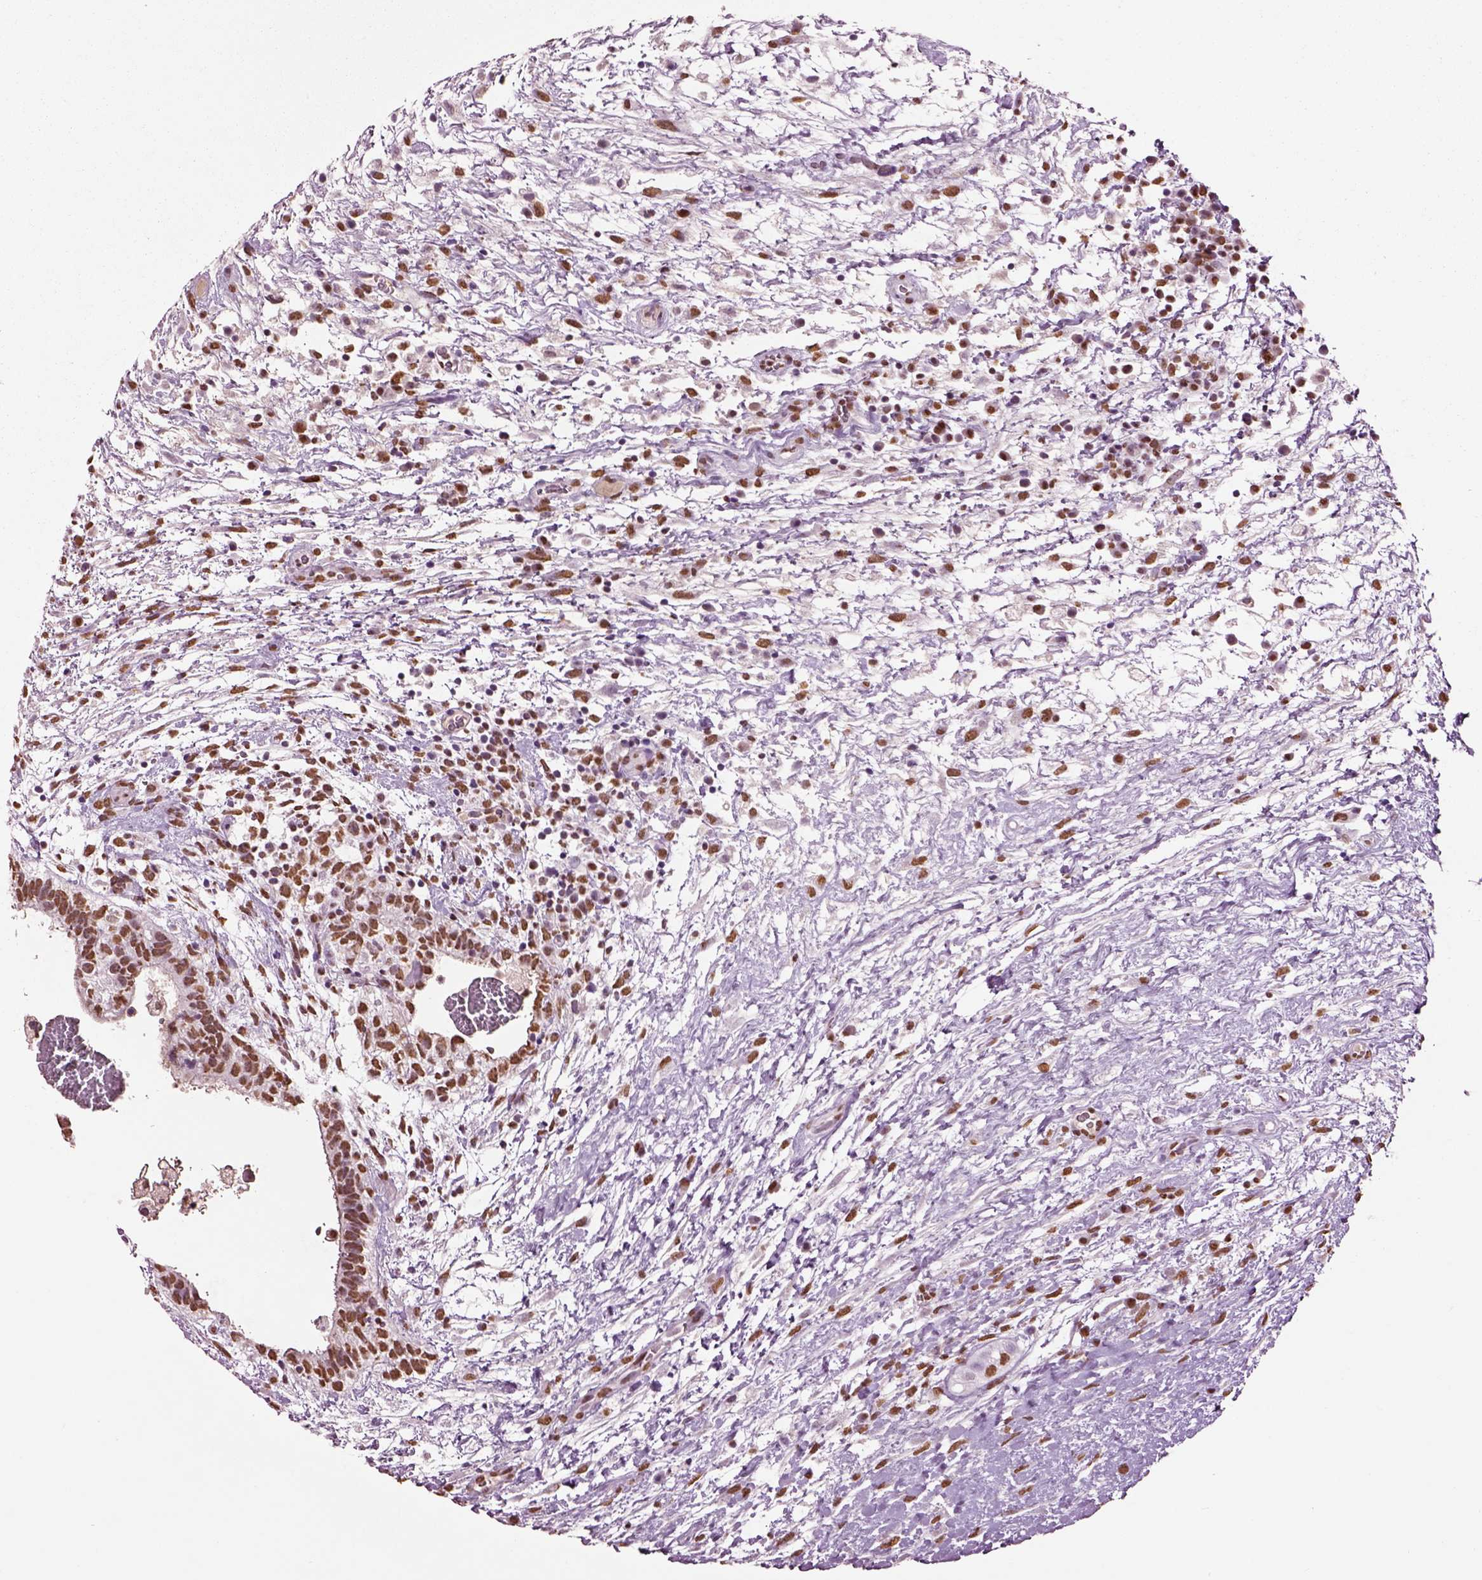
{"staining": {"intensity": "moderate", "quantity": ">75%", "location": "nuclear"}, "tissue": "testis cancer", "cell_type": "Tumor cells", "image_type": "cancer", "snomed": [{"axis": "morphology", "description": "Normal tissue, NOS"}, {"axis": "morphology", "description": "Carcinoma, Embryonal, NOS"}, {"axis": "topography", "description": "Testis"}], "caption": "Immunohistochemistry image of embryonal carcinoma (testis) stained for a protein (brown), which demonstrates medium levels of moderate nuclear positivity in approximately >75% of tumor cells.", "gene": "DDX3X", "patient": {"sex": "male", "age": 32}}